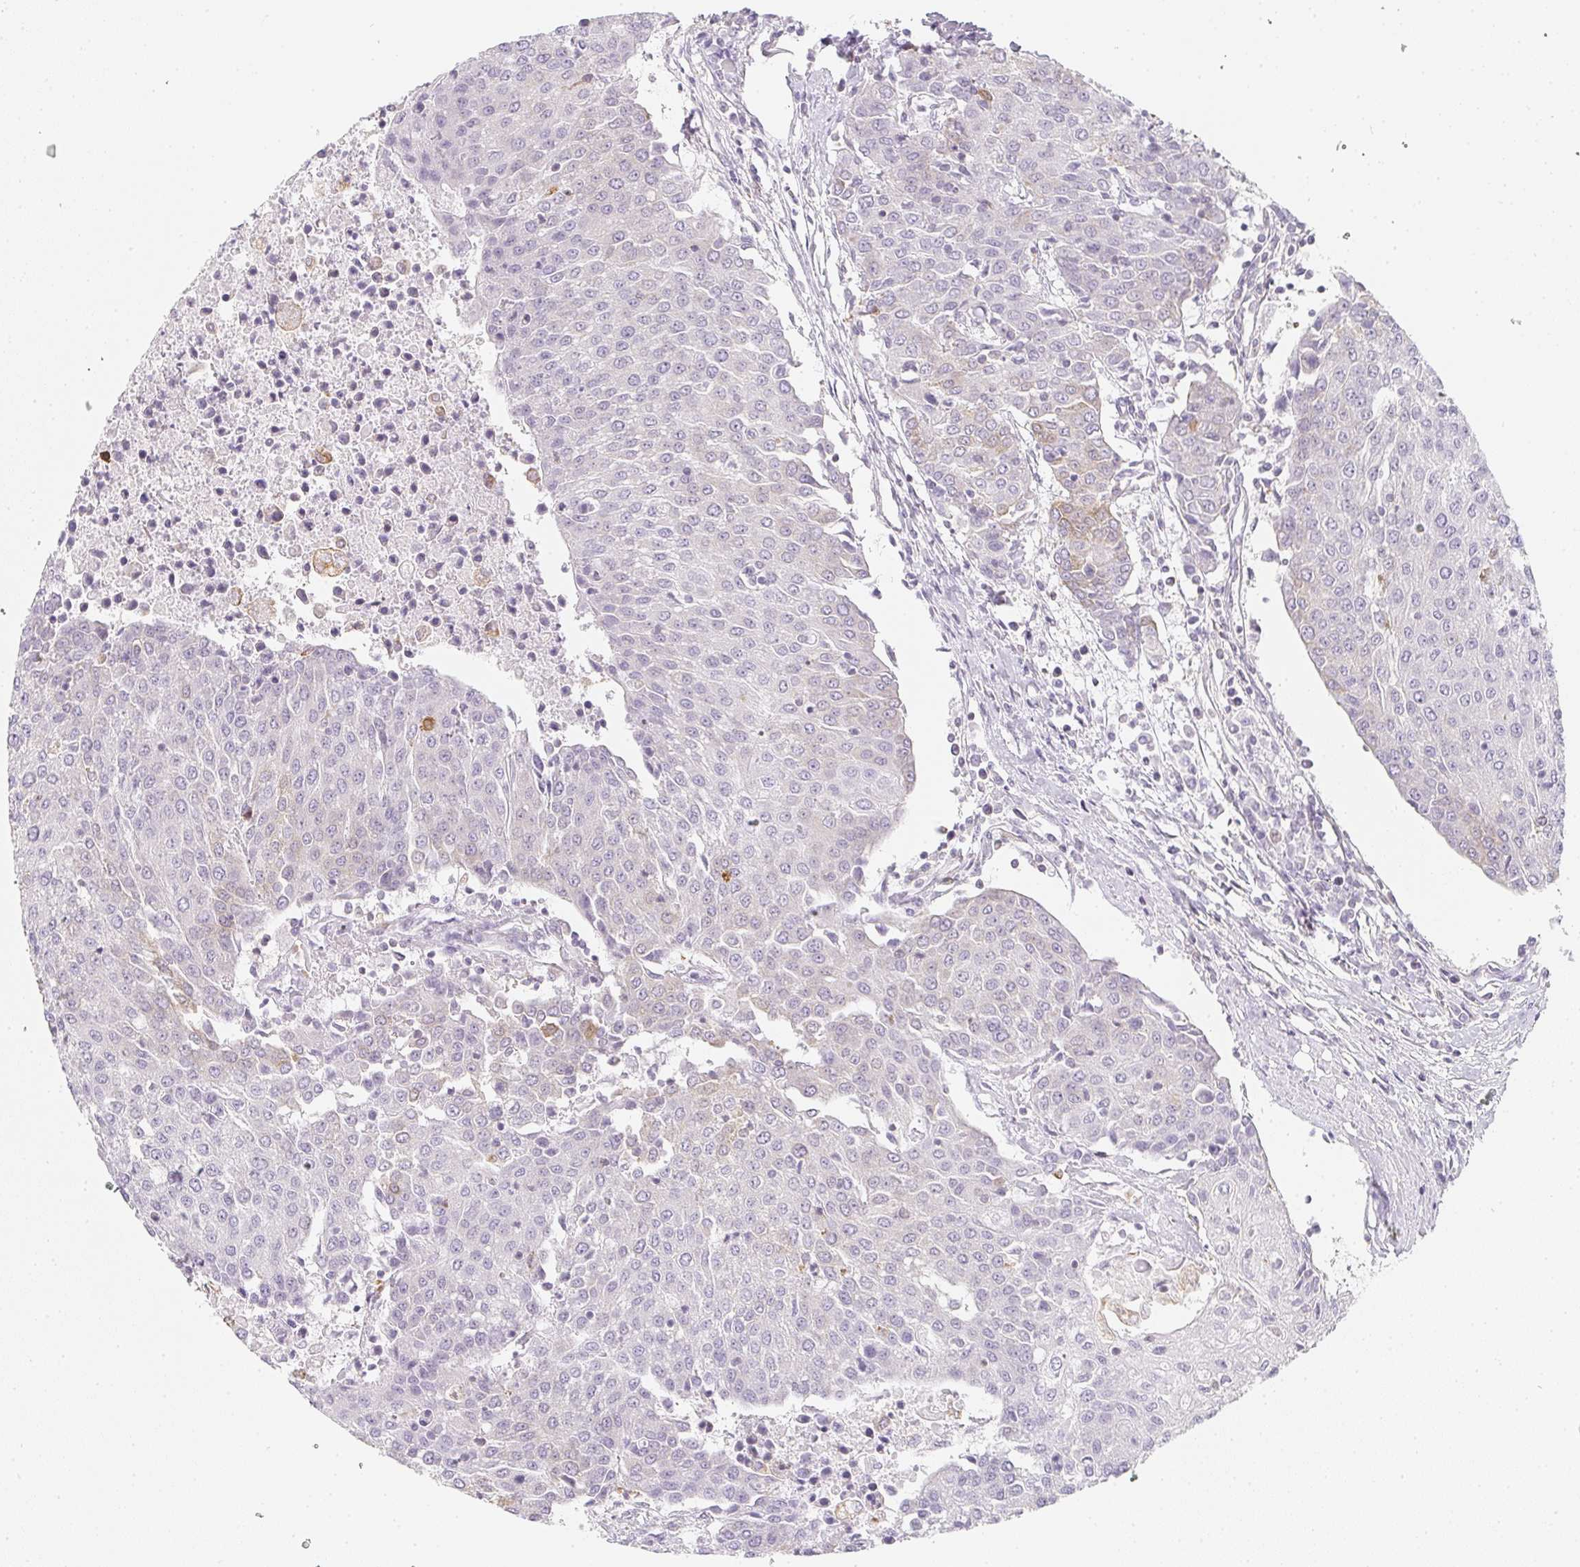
{"staining": {"intensity": "negative", "quantity": "none", "location": "none"}, "tissue": "urothelial cancer", "cell_type": "Tumor cells", "image_type": "cancer", "snomed": [{"axis": "morphology", "description": "Urothelial carcinoma, High grade"}, {"axis": "topography", "description": "Urinary bladder"}], "caption": "Tumor cells show no significant protein expression in high-grade urothelial carcinoma.", "gene": "SOAT1", "patient": {"sex": "female", "age": 85}}